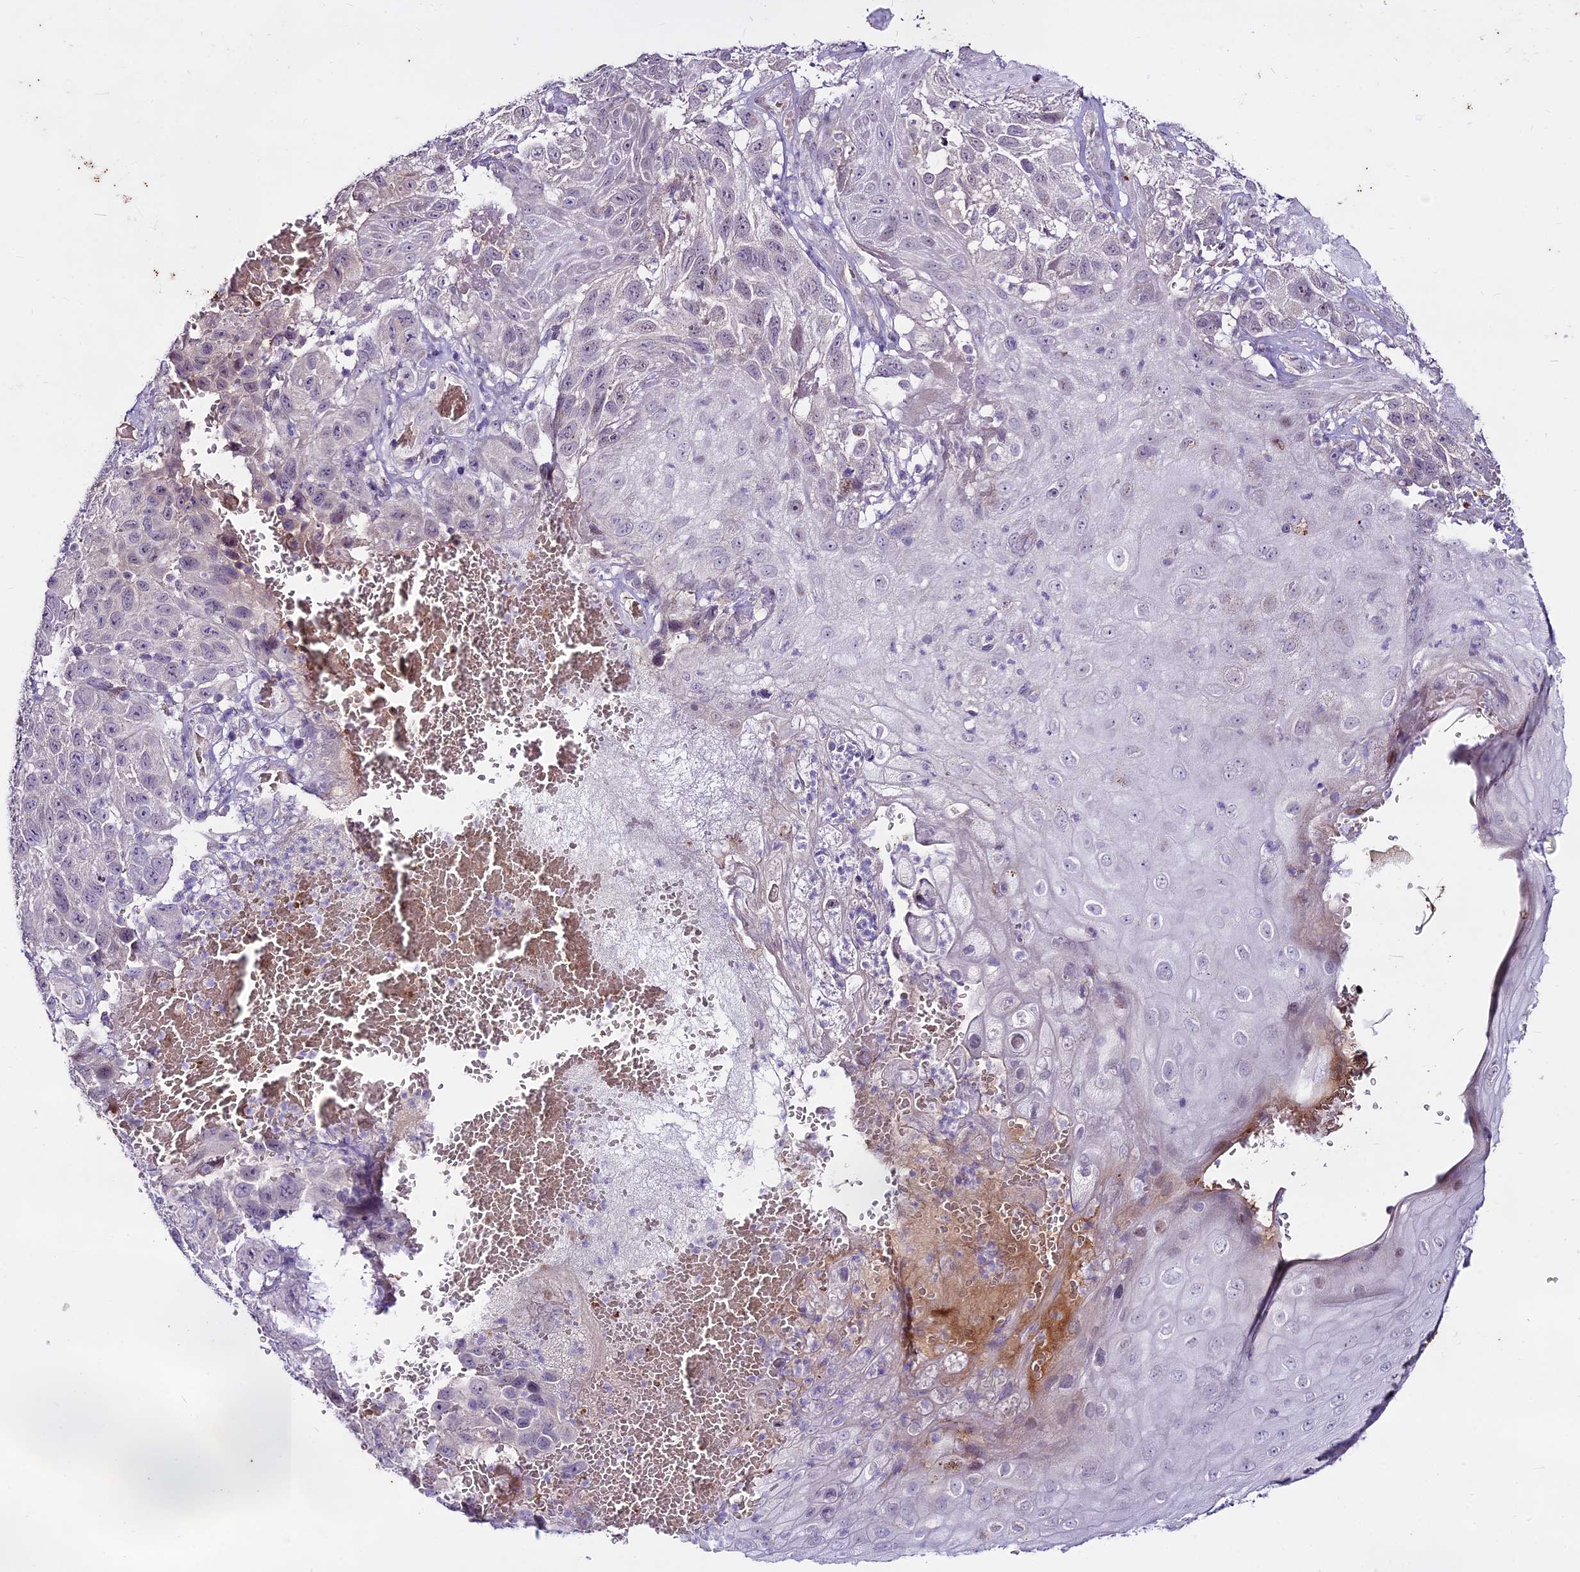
{"staining": {"intensity": "negative", "quantity": "none", "location": "none"}, "tissue": "melanoma", "cell_type": "Tumor cells", "image_type": "cancer", "snomed": [{"axis": "morphology", "description": "Normal tissue, NOS"}, {"axis": "morphology", "description": "Malignant melanoma, NOS"}, {"axis": "topography", "description": "Skin"}], "caption": "This is an IHC photomicrograph of human malignant melanoma. There is no positivity in tumor cells.", "gene": "SUSD3", "patient": {"sex": "female", "age": 96}}